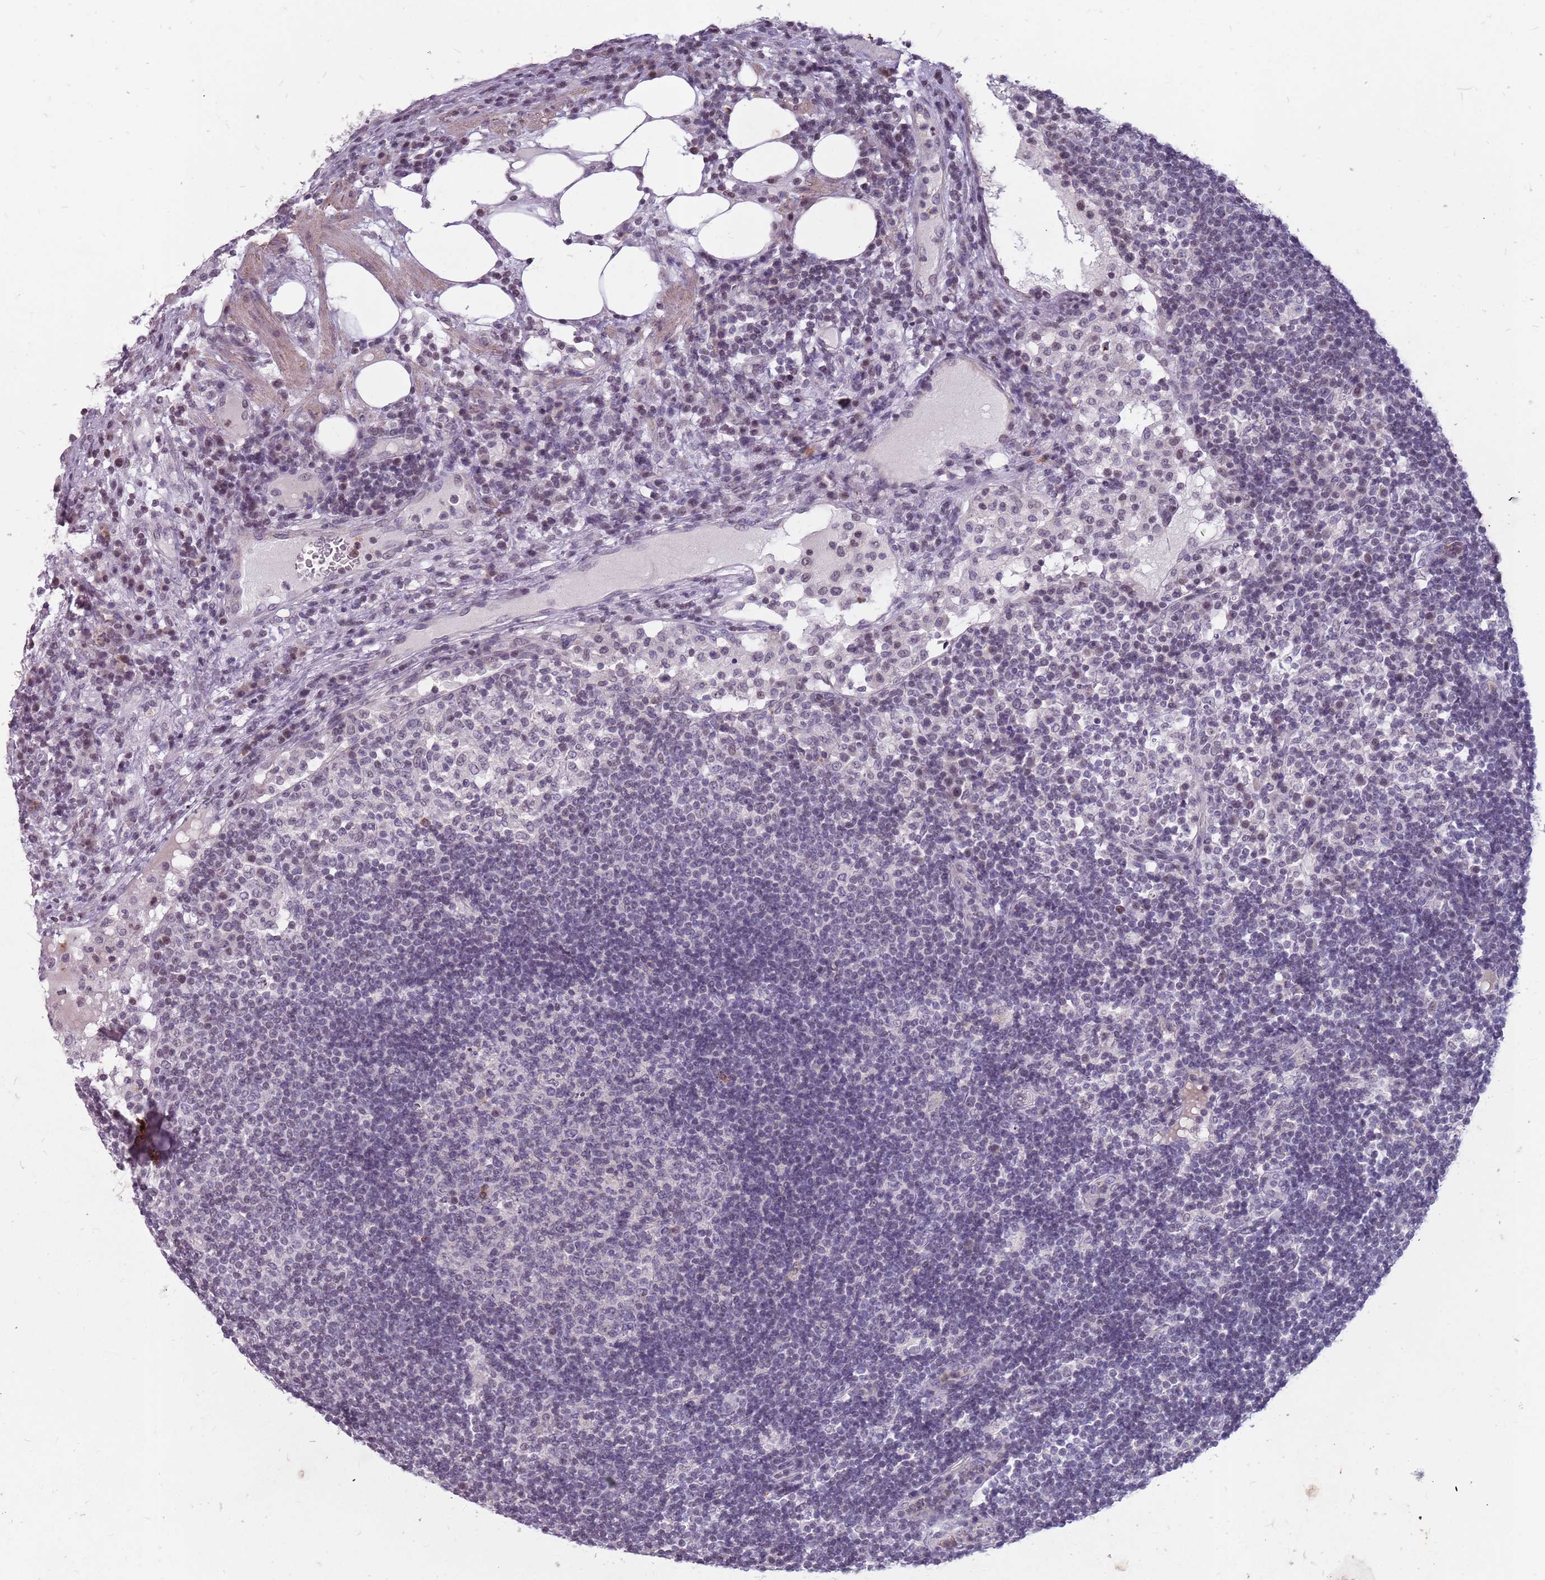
{"staining": {"intensity": "negative", "quantity": "none", "location": "none"}, "tissue": "lymph node", "cell_type": "Germinal center cells", "image_type": "normal", "snomed": [{"axis": "morphology", "description": "Normal tissue, NOS"}, {"axis": "topography", "description": "Lymph node"}], "caption": "Germinal center cells show no significant protein staining in benign lymph node.", "gene": "NEK6", "patient": {"sex": "female", "age": 53}}